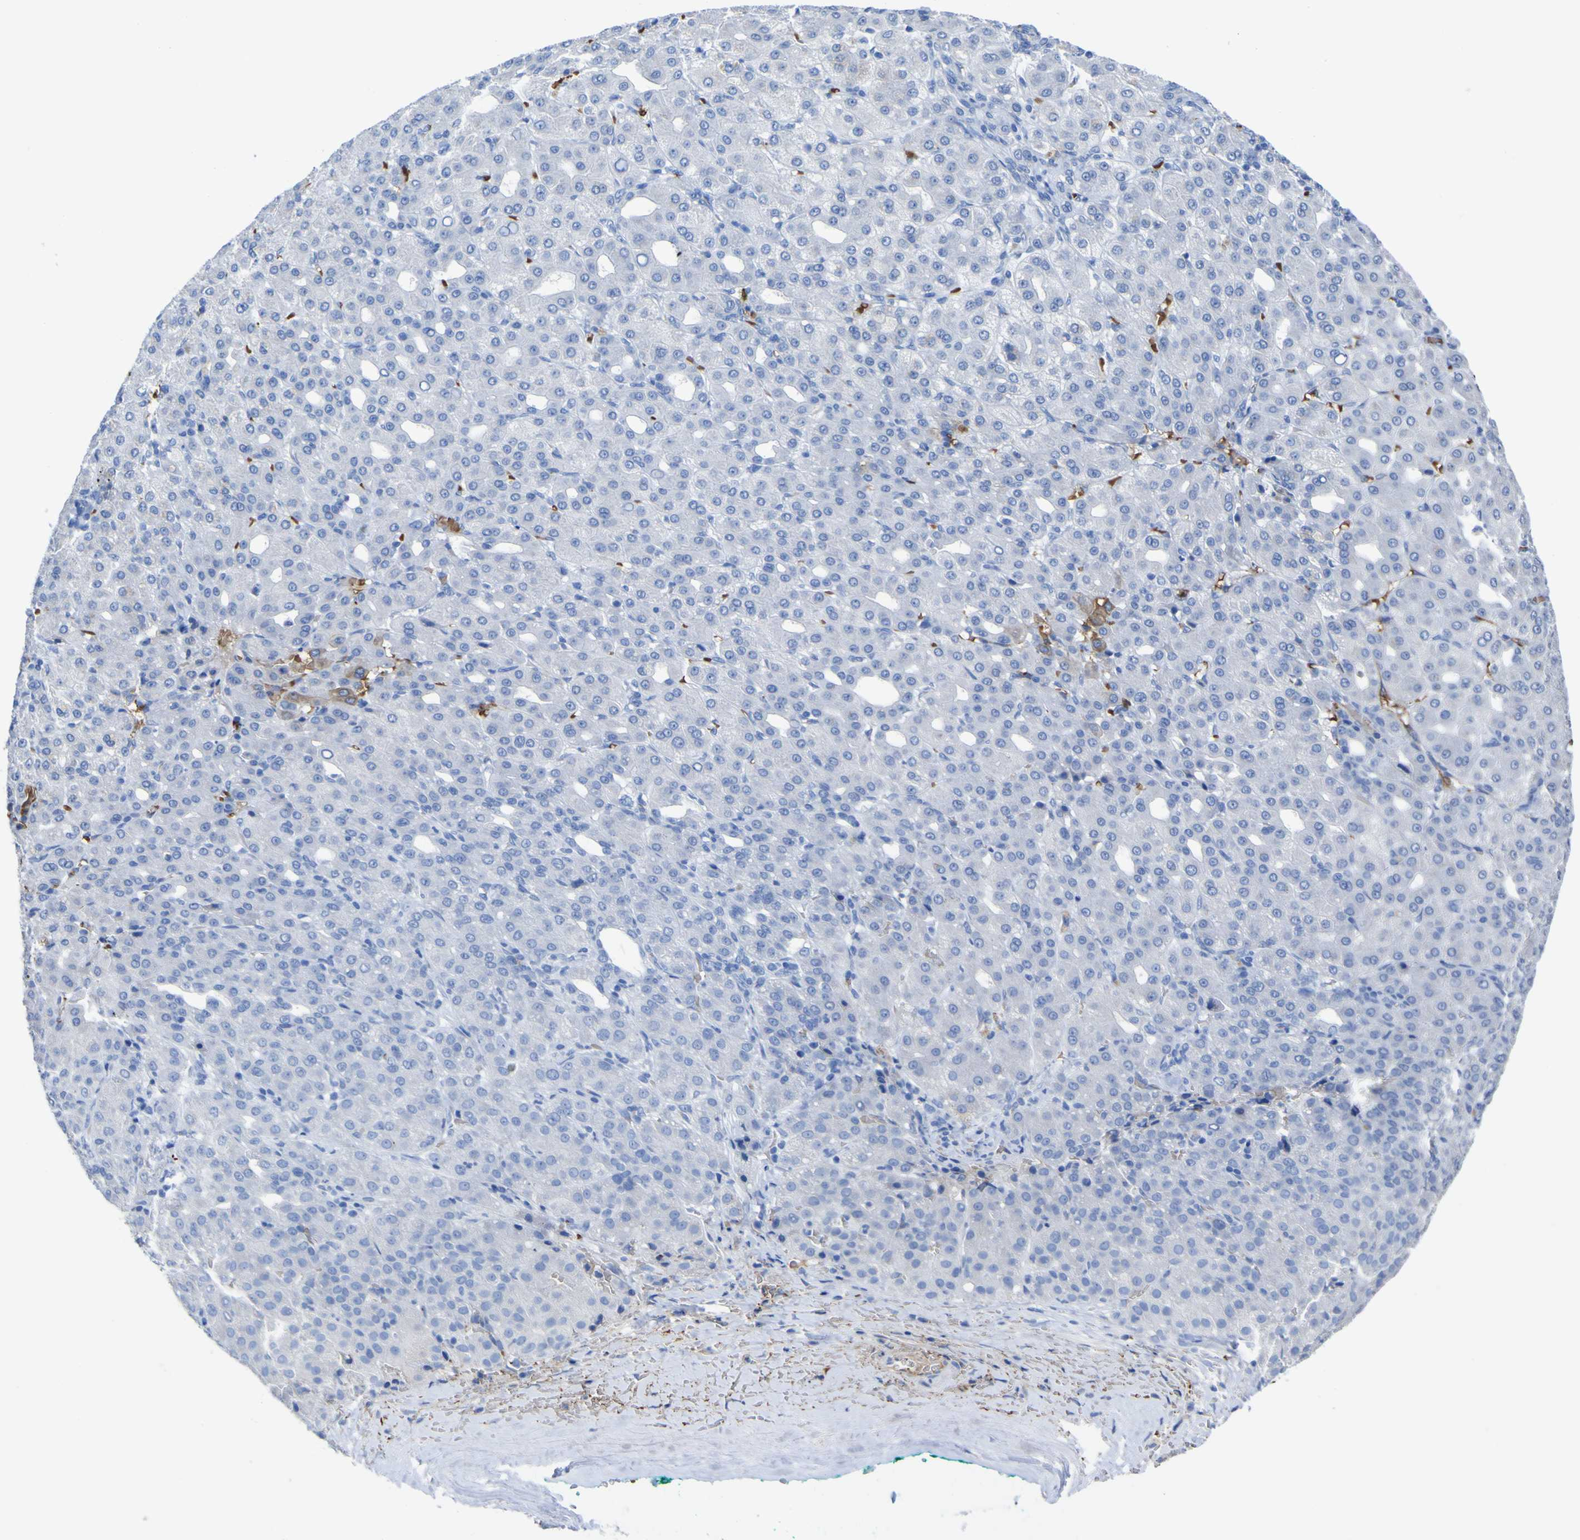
{"staining": {"intensity": "negative", "quantity": "none", "location": "none"}, "tissue": "liver cancer", "cell_type": "Tumor cells", "image_type": "cancer", "snomed": [{"axis": "morphology", "description": "Carcinoma, Hepatocellular, NOS"}, {"axis": "topography", "description": "Liver"}], "caption": "DAB (3,3'-diaminobenzidine) immunohistochemical staining of human liver cancer (hepatocellular carcinoma) demonstrates no significant expression in tumor cells. (DAB immunohistochemistry (IHC) with hematoxylin counter stain).", "gene": "GCM1", "patient": {"sex": "male", "age": 65}}